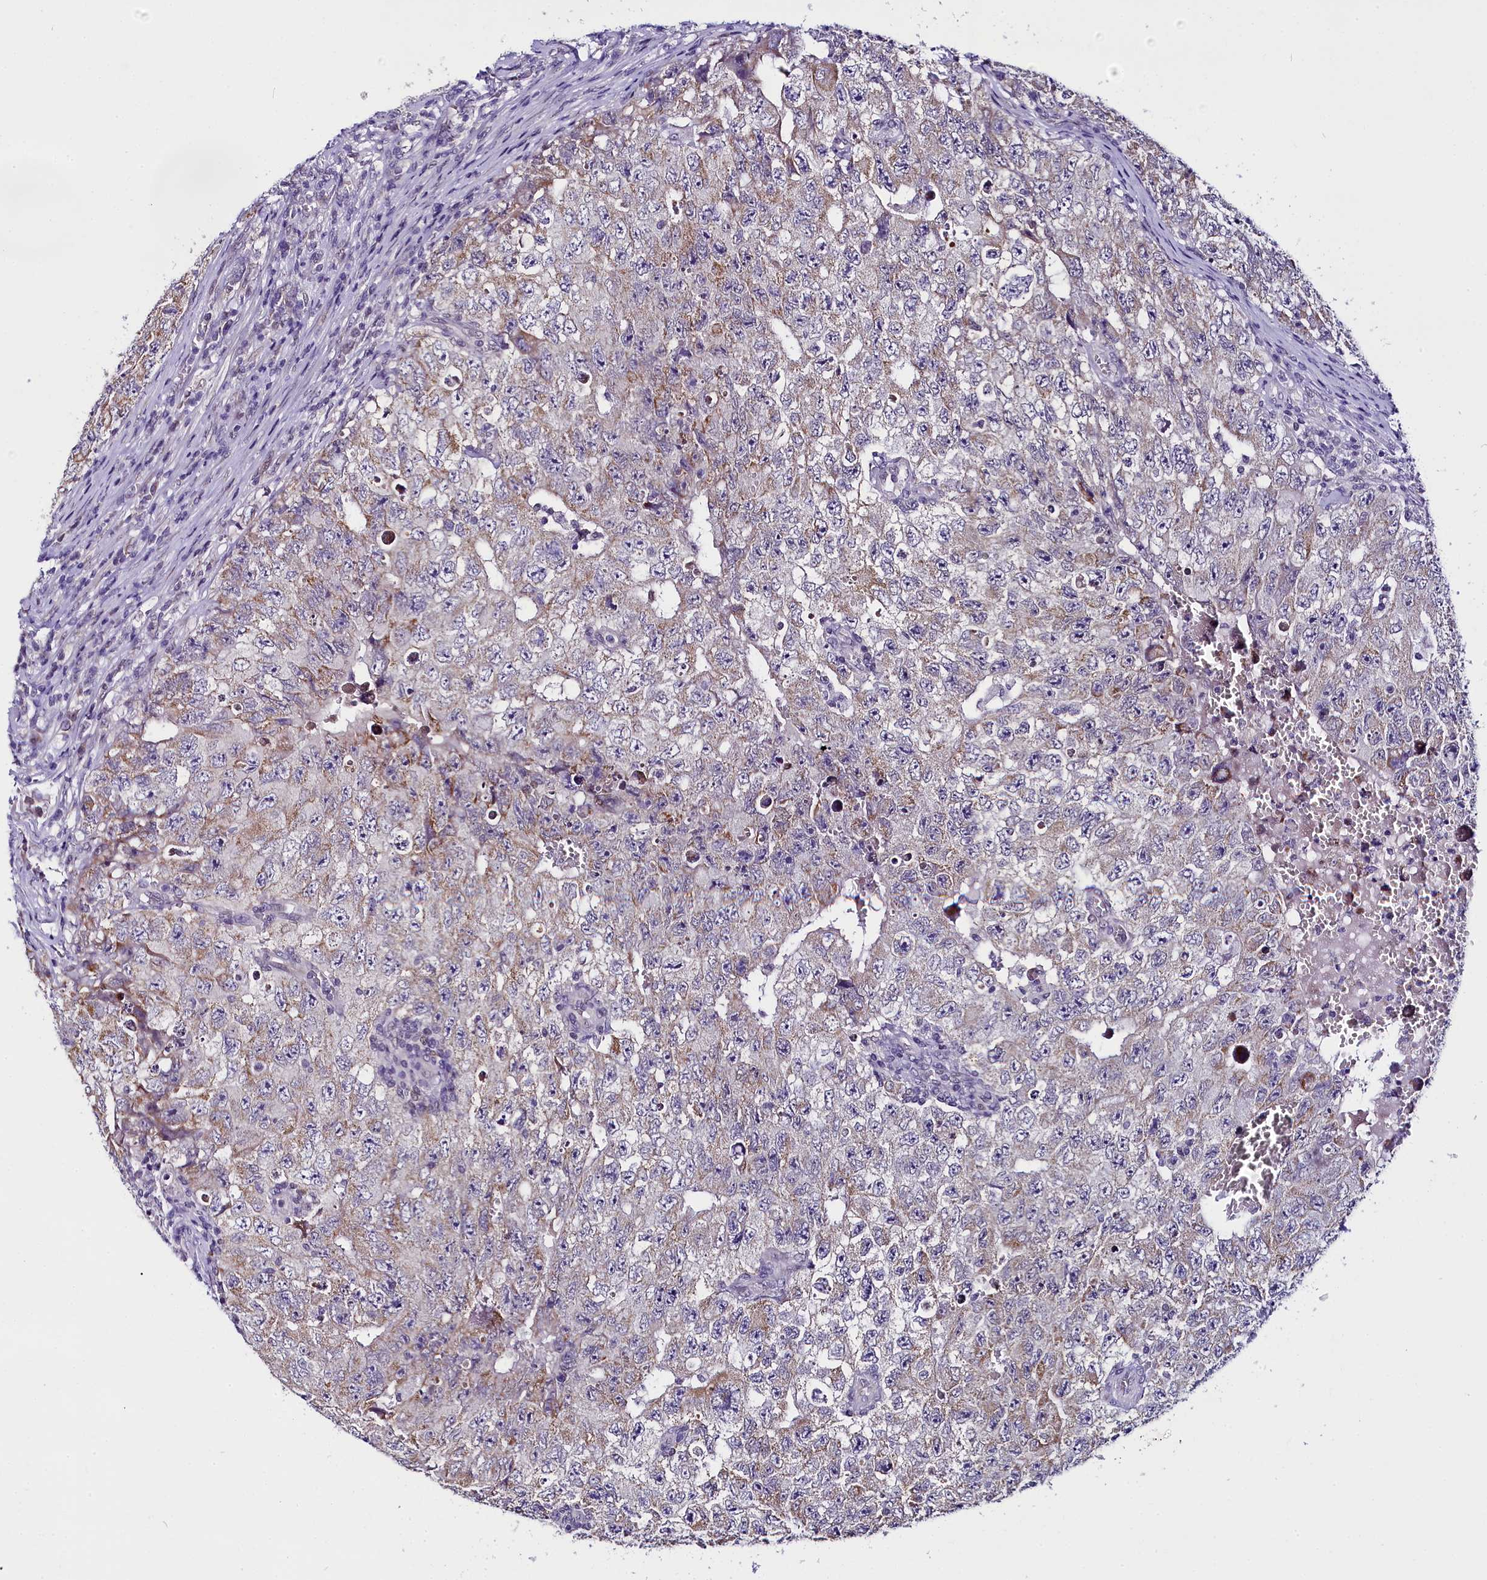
{"staining": {"intensity": "weak", "quantity": "<25%", "location": "cytoplasmic/membranous"}, "tissue": "testis cancer", "cell_type": "Tumor cells", "image_type": "cancer", "snomed": [{"axis": "morphology", "description": "Carcinoma, Embryonal, NOS"}, {"axis": "topography", "description": "Testis"}], "caption": "A high-resolution photomicrograph shows immunohistochemistry (IHC) staining of testis cancer, which demonstrates no significant staining in tumor cells. Nuclei are stained in blue.", "gene": "OSGEP", "patient": {"sex": "male", "age": 17}}